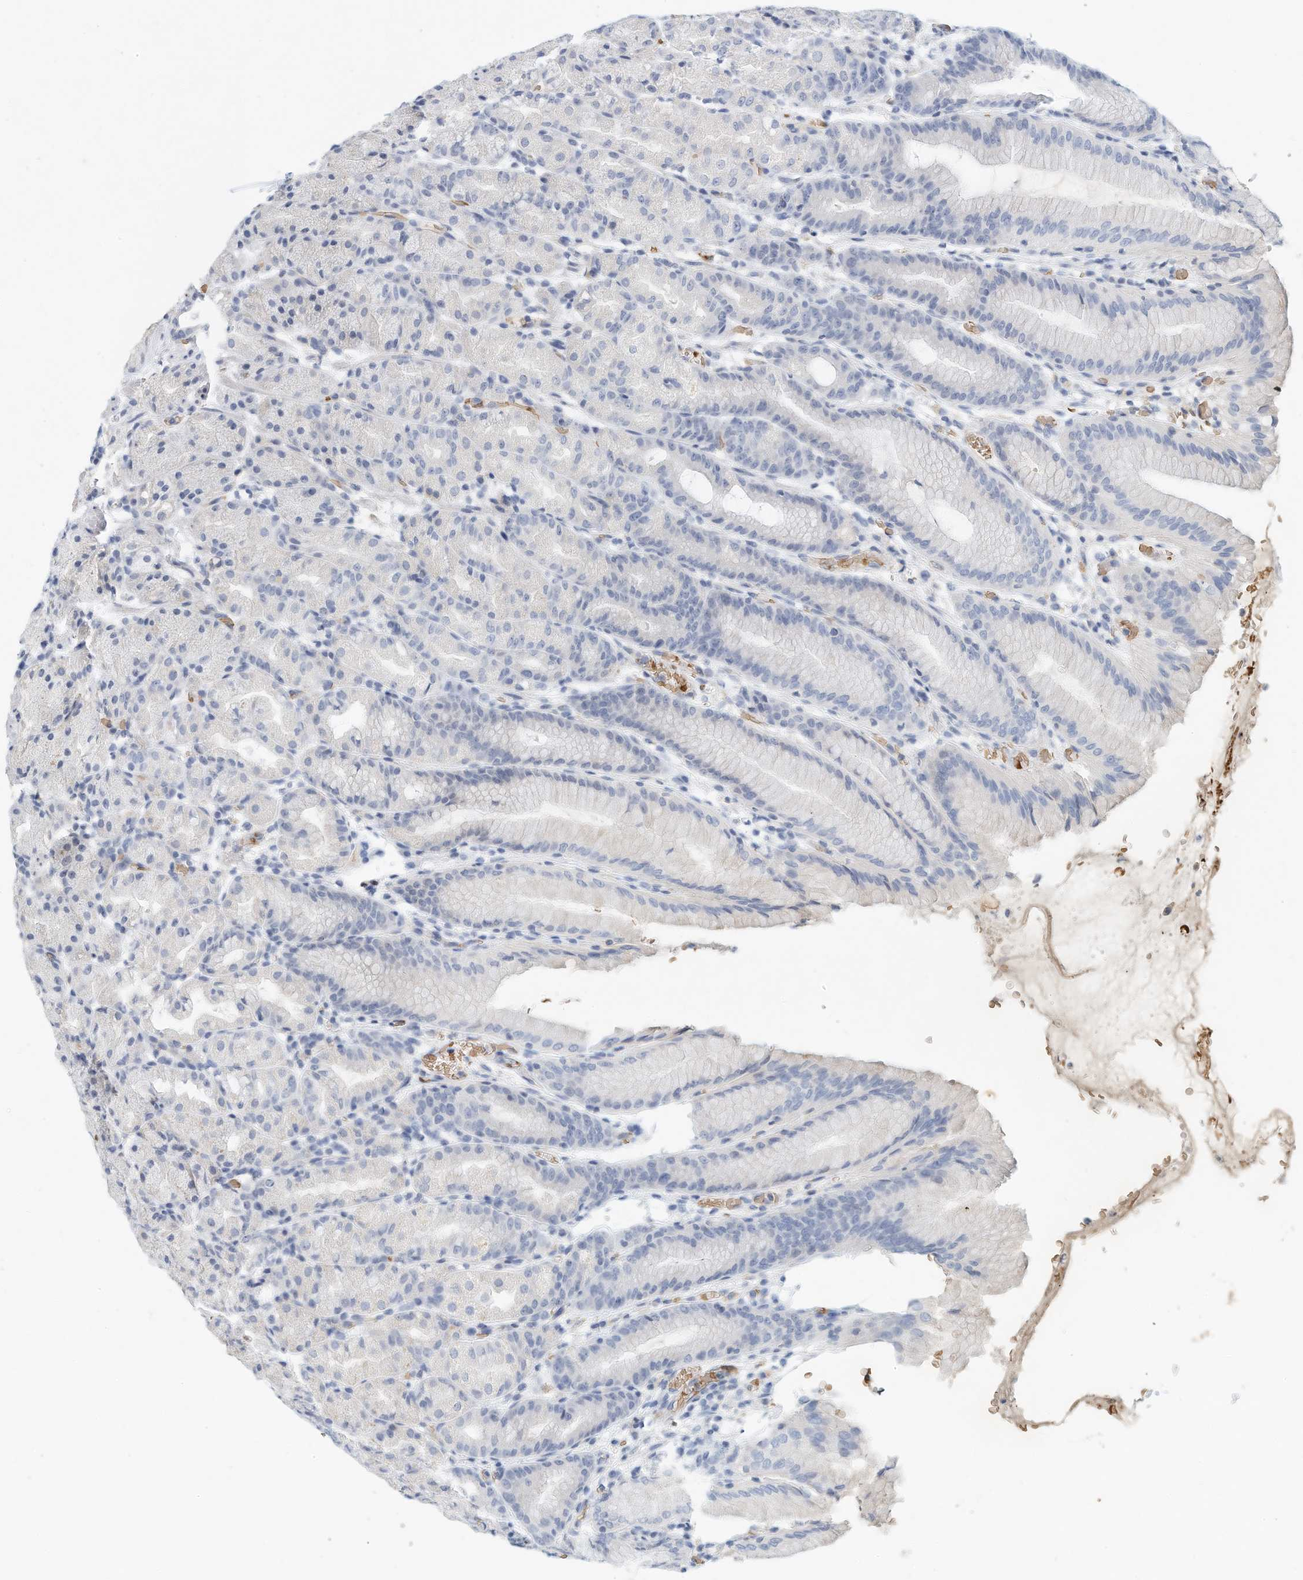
{"staining": {"intensity": "negative", "quantity": "none", "location": "none"}, "tissue": "stomach", "cell_type": "Glandular cells", "image_type": "normal", "snomed": [{"axis": "morphology", "description": "Normal tissue, NOS"}, {"axis": "topography", "description": "Stomach, upper"}], "caption": "Immunohistochemistry (IHC) histopathology image of normal stomach: human stomach stained with DAB (3,3'-diaminobenzidine) exhibits no significant protein staining in glandular cells.", "gene": "RCAN3", "patient": {"sex": "male", "age": 48}}